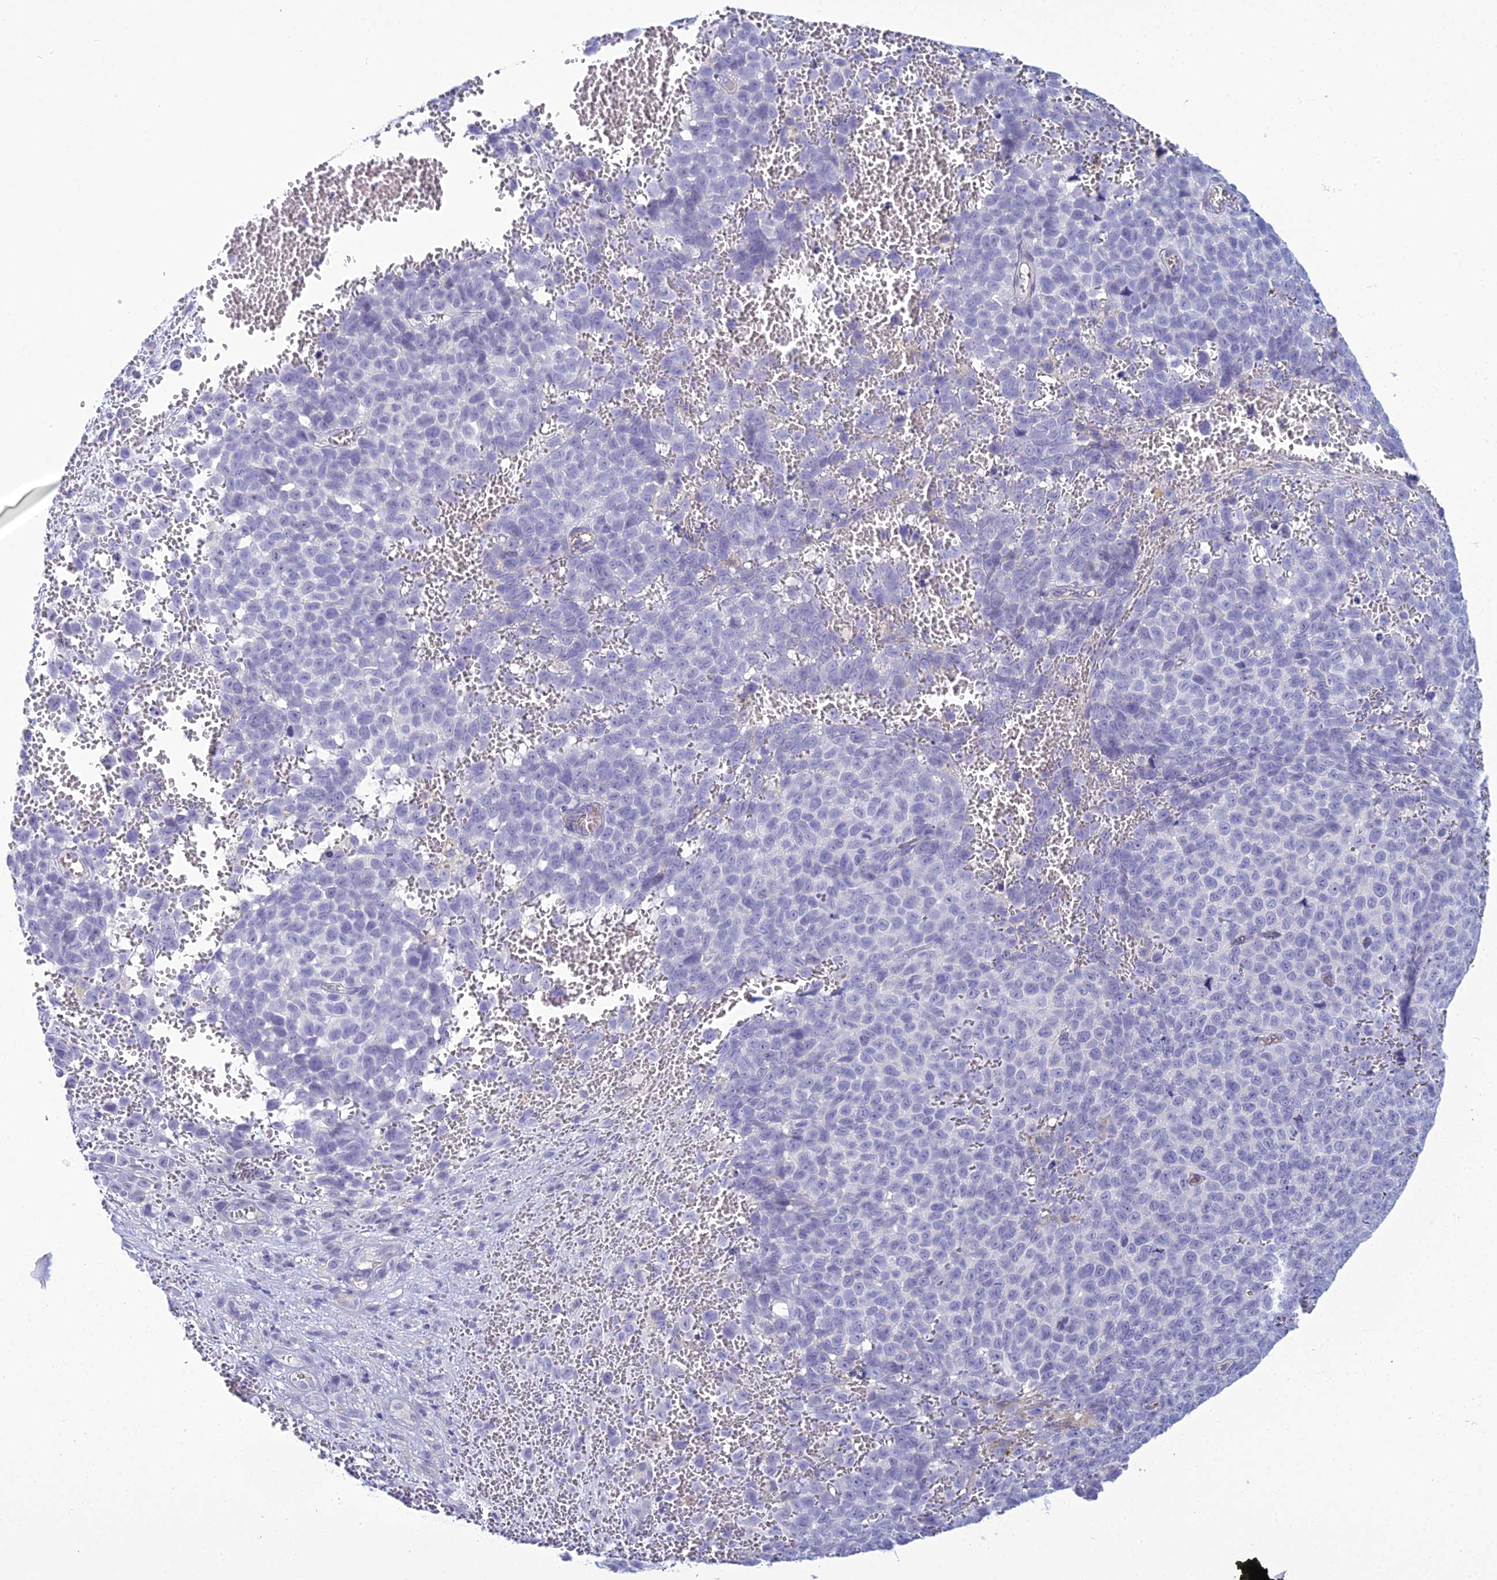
{"staining": {"intensity": "negative", "quantity": "none", "location": "none"}, "tissue": "melanoma", "cell_type": "Tumor cells", "image_type": "cancer", "snomed": [{"axis": "morphology", "description": "Malignant melanoma, NOS"}, {"axis": "topography", "description": "Nose, NOS"}], "caption": "Tumor cells show no significant protein positivity in melanoma.", "gene": "ACE", "patient": {"sex": "female", "age": 48}}